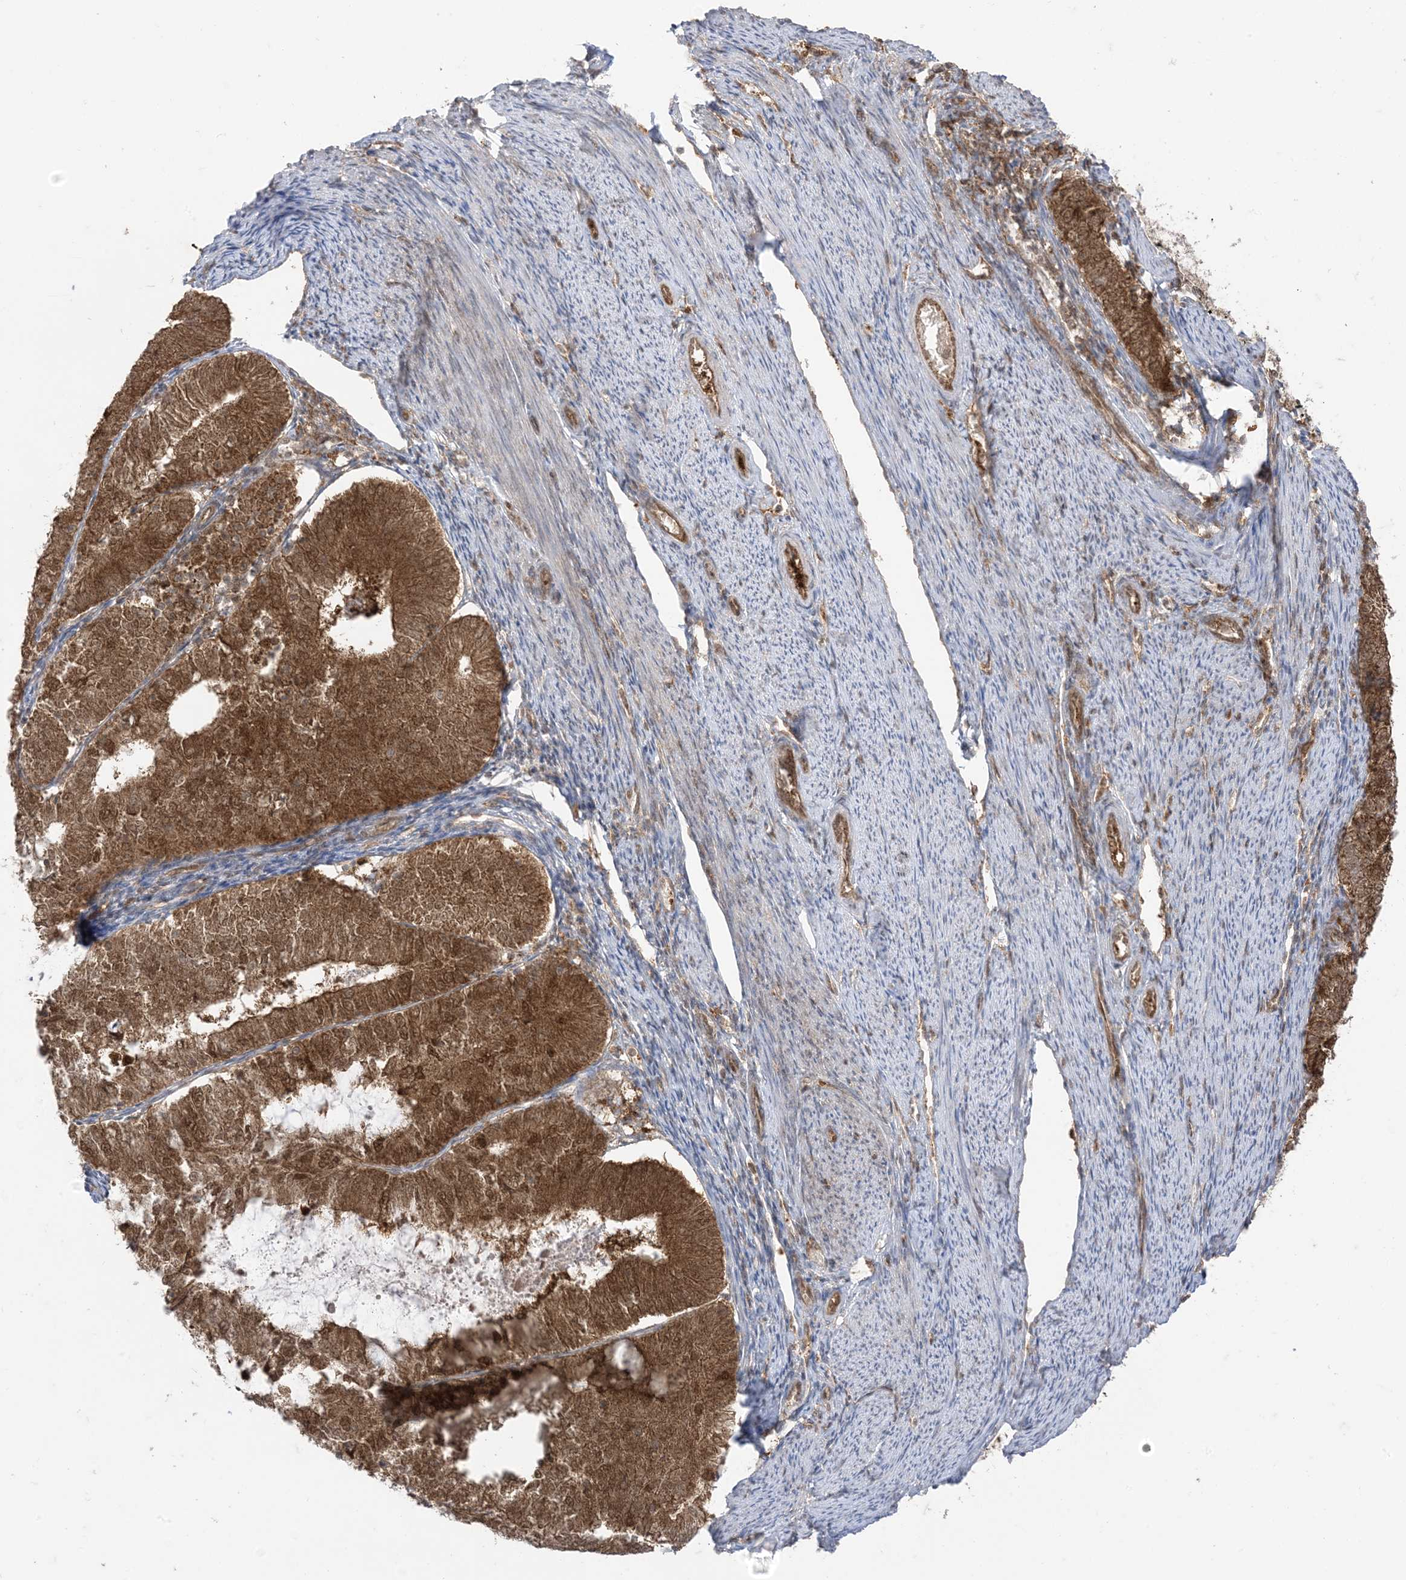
{"staining": {"intensity": "strong", "quantity": ">75%", "location": "cytoplasmic/membranous,nuclear"}, "tissue": "endometrial cancer", "cell_type": "Tumor cells", "image_type": "cancer", "snomed": [{"axis": "morphology", "description": "Adenocarcinoma, NOS"}, {"axis": "topography", "description": "Endometrium"}], "caption": "Immunohistochemistry (DAB) staining of adenocarcinoma (endometrial) reveals strong cytoplasmic/membranous and nuclear protein expression in about >75% of tumor cells.", "gene": "PTPA", "patient": {"sex": "female", "age": 57}}